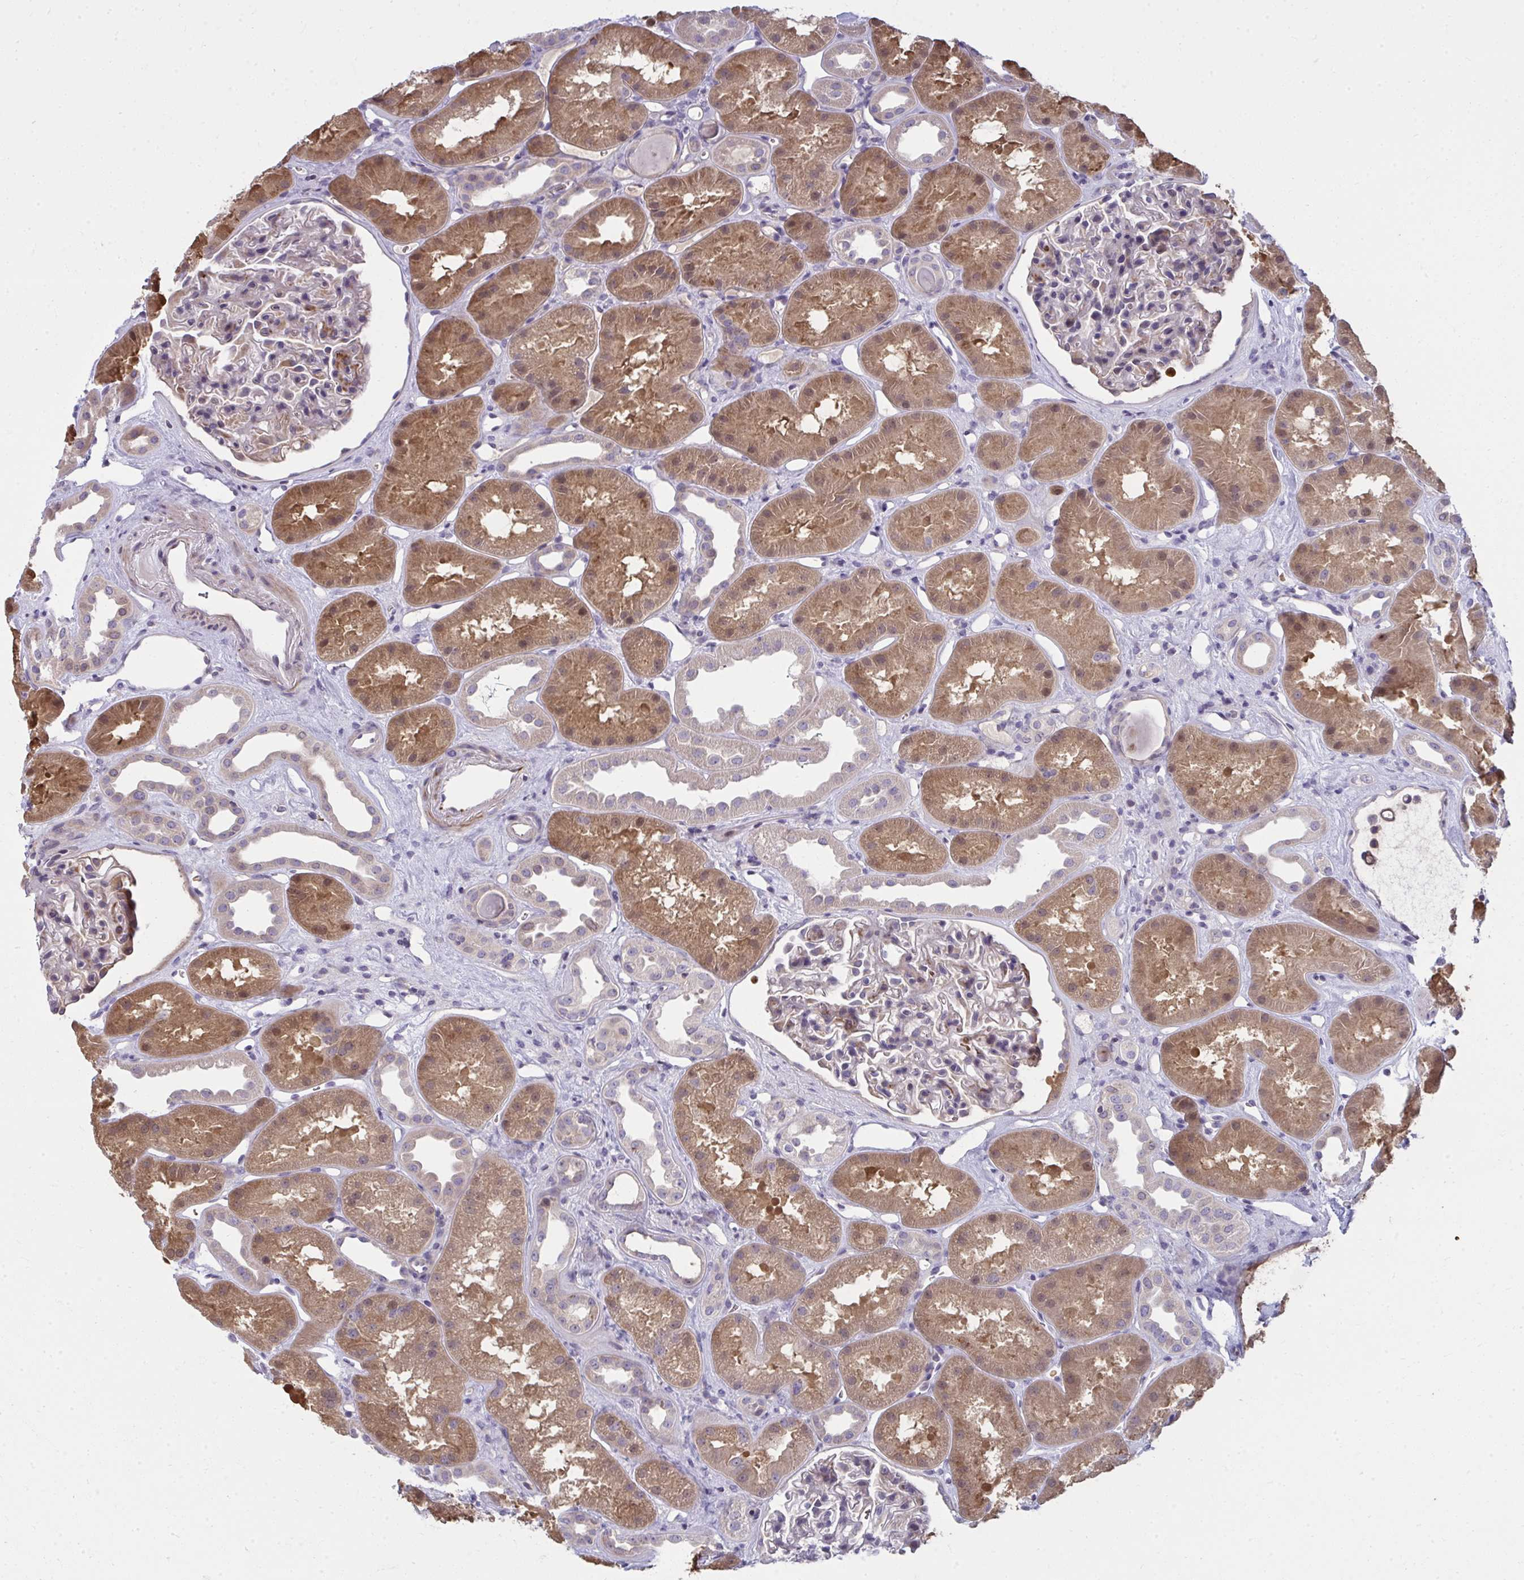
{"staining": {"intensity": "moderate", "quantity": "<25%", "location": "cytoplasmic/membranous"}, "tissue": "kidney", "cell_type": "Cells in glomeruli", "image_type": "normal", "snomed": [{"axis": "morphology", "description": "Normal tissue, NOS"}, {"axis": "topography", "description": "Kidney"}], "caption": "Immunohistochemistry of benign human kidney reveals low levels of moderate cytoplasmic/membranous positivity in approximately <25% of cells in glomeruli. Nuclei are stained in blue.", "gene": "SLC14A1", "patient": {"sex": "male", "age": 61}}